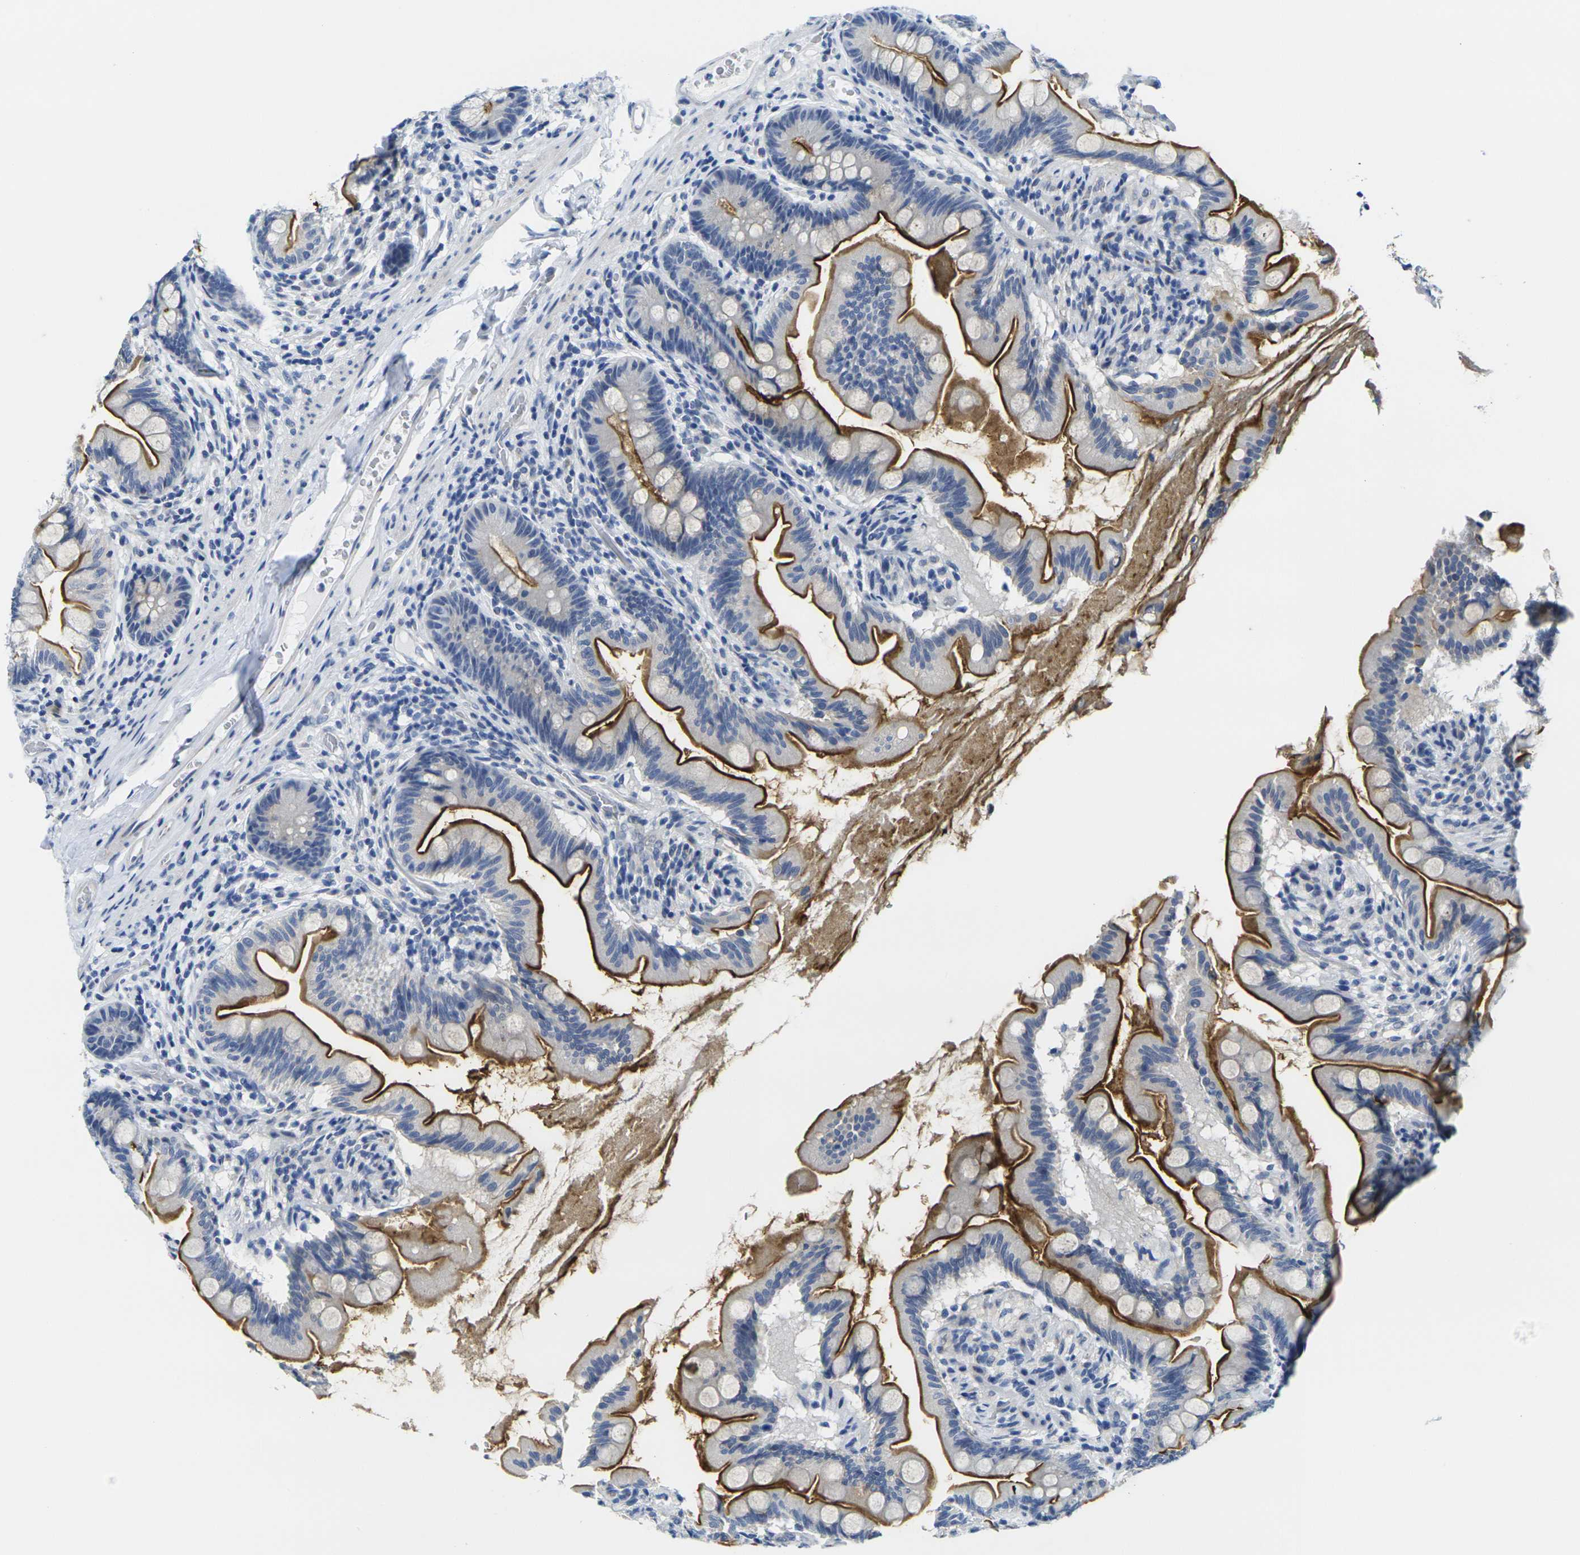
{"staining": {"intensity": "strong", "quantity": ">75%", "location": "cytoplasmic/membranous"}, "tissue": "small intestine", "cell_type": "Glandular cells", "image_type": "normal", "snomed": [{"axis": "morphology", "description": "Normal tissue, NOS"}, {"axis": "topography", "description": "Small intestine"}], "caption": "The histopathology image demonstrates a brown stain indicating the presence of a protein in the cytoplasmic/membranous of glandular cells in small intestine. Ihc stains the protein in brown and the nuclei are stained blue.", "gene": "CRK", "patient": {"sex": "female", "age": 56}}